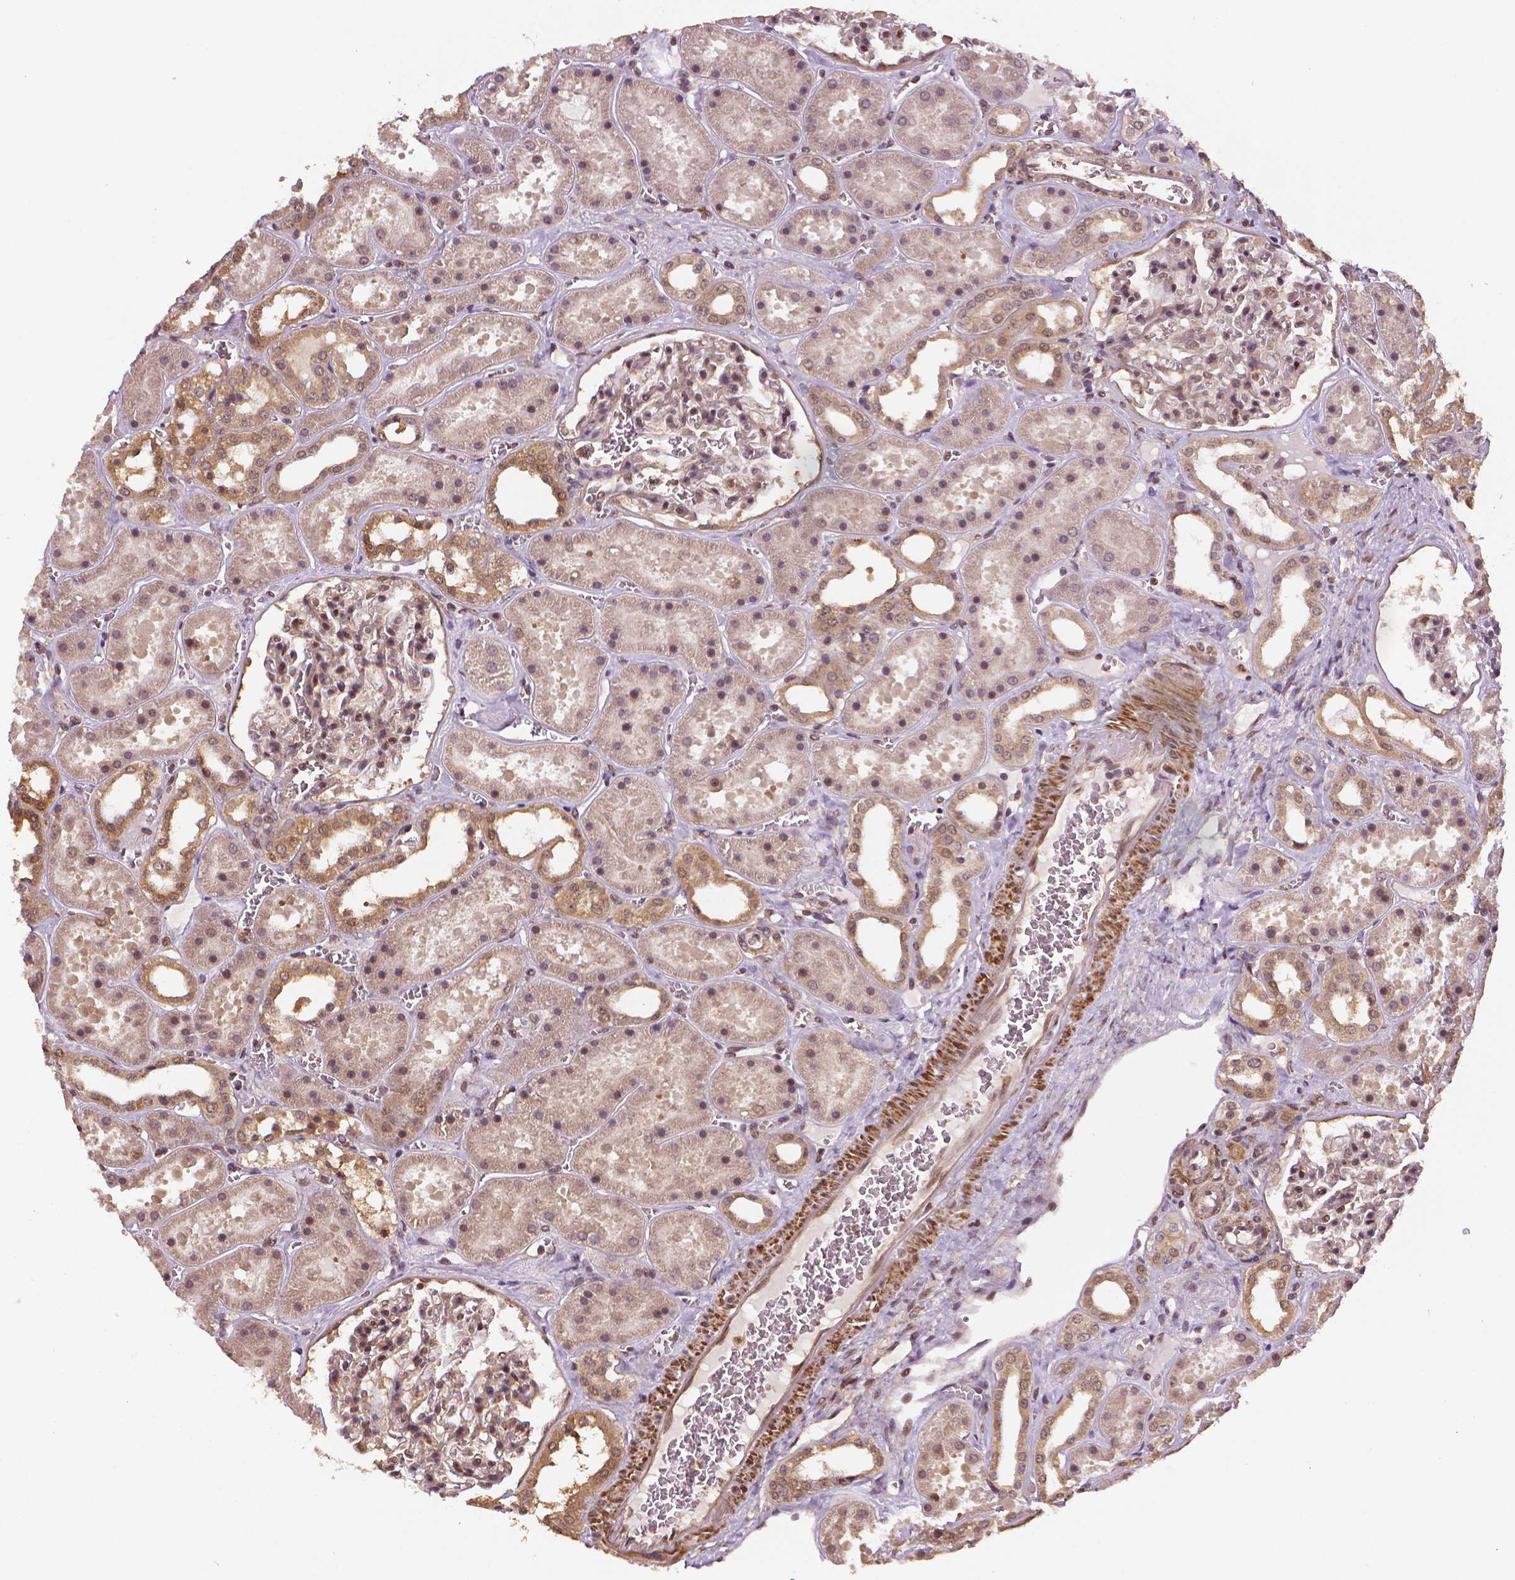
{"staining": {"intensity": "weak", "quantity": "25%-75%", "location": "nuclear"}, "tissue": "kidney", "cell_type": "Cells in glomeruli", "image_type": "normal", "snomed": [{"axis": "morphology", "description": "Normal tissue, NOS"}, {"axis": "topography", "description": "Kidney"}], "caption": "The histopathology image demonstrates immunohistochemical staining of normal kidney. There is weak nuclear staining is seen in approximately 25%-75% of cells in glomeruli.", "gene": "STAT3", "patient": {"sex": "female", "age": 41}}